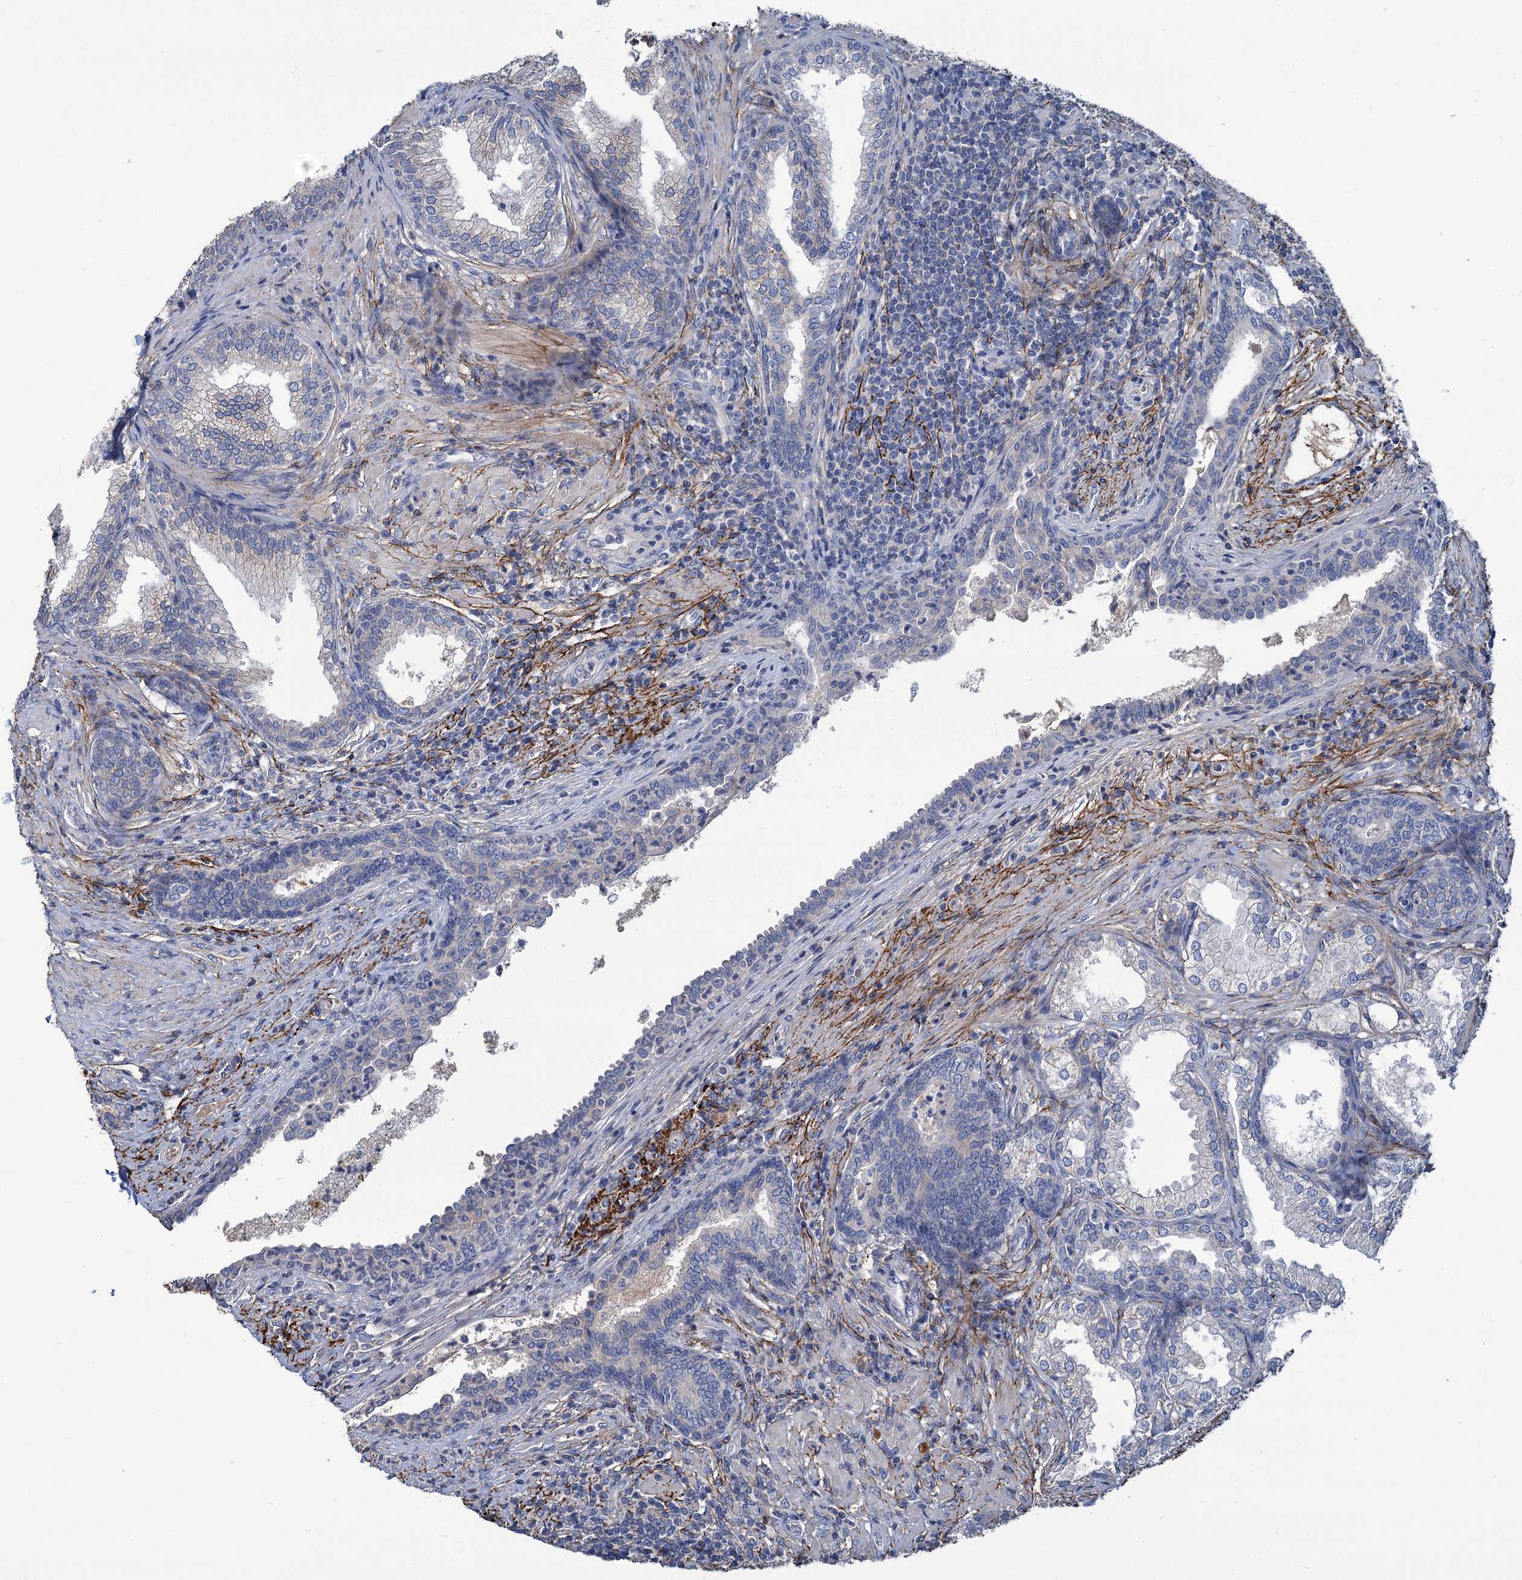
{"staining": {"intensity": "negative", "quantity": "none", "location": "none"}, "tissue": "prostate", "cell_type": "Glandular cells", "image_type": "normal", "snomed": [{"axis": "morphology", "description": "Normal tissue, NOS"}, {"axis": "topography", "description": "Prostate"}], "caption": "Histopathology image shows no significant protein expression in glandular cells of normal prostate.", "gene": "URAD", "patient": {"sex": "male", "age": 76}}